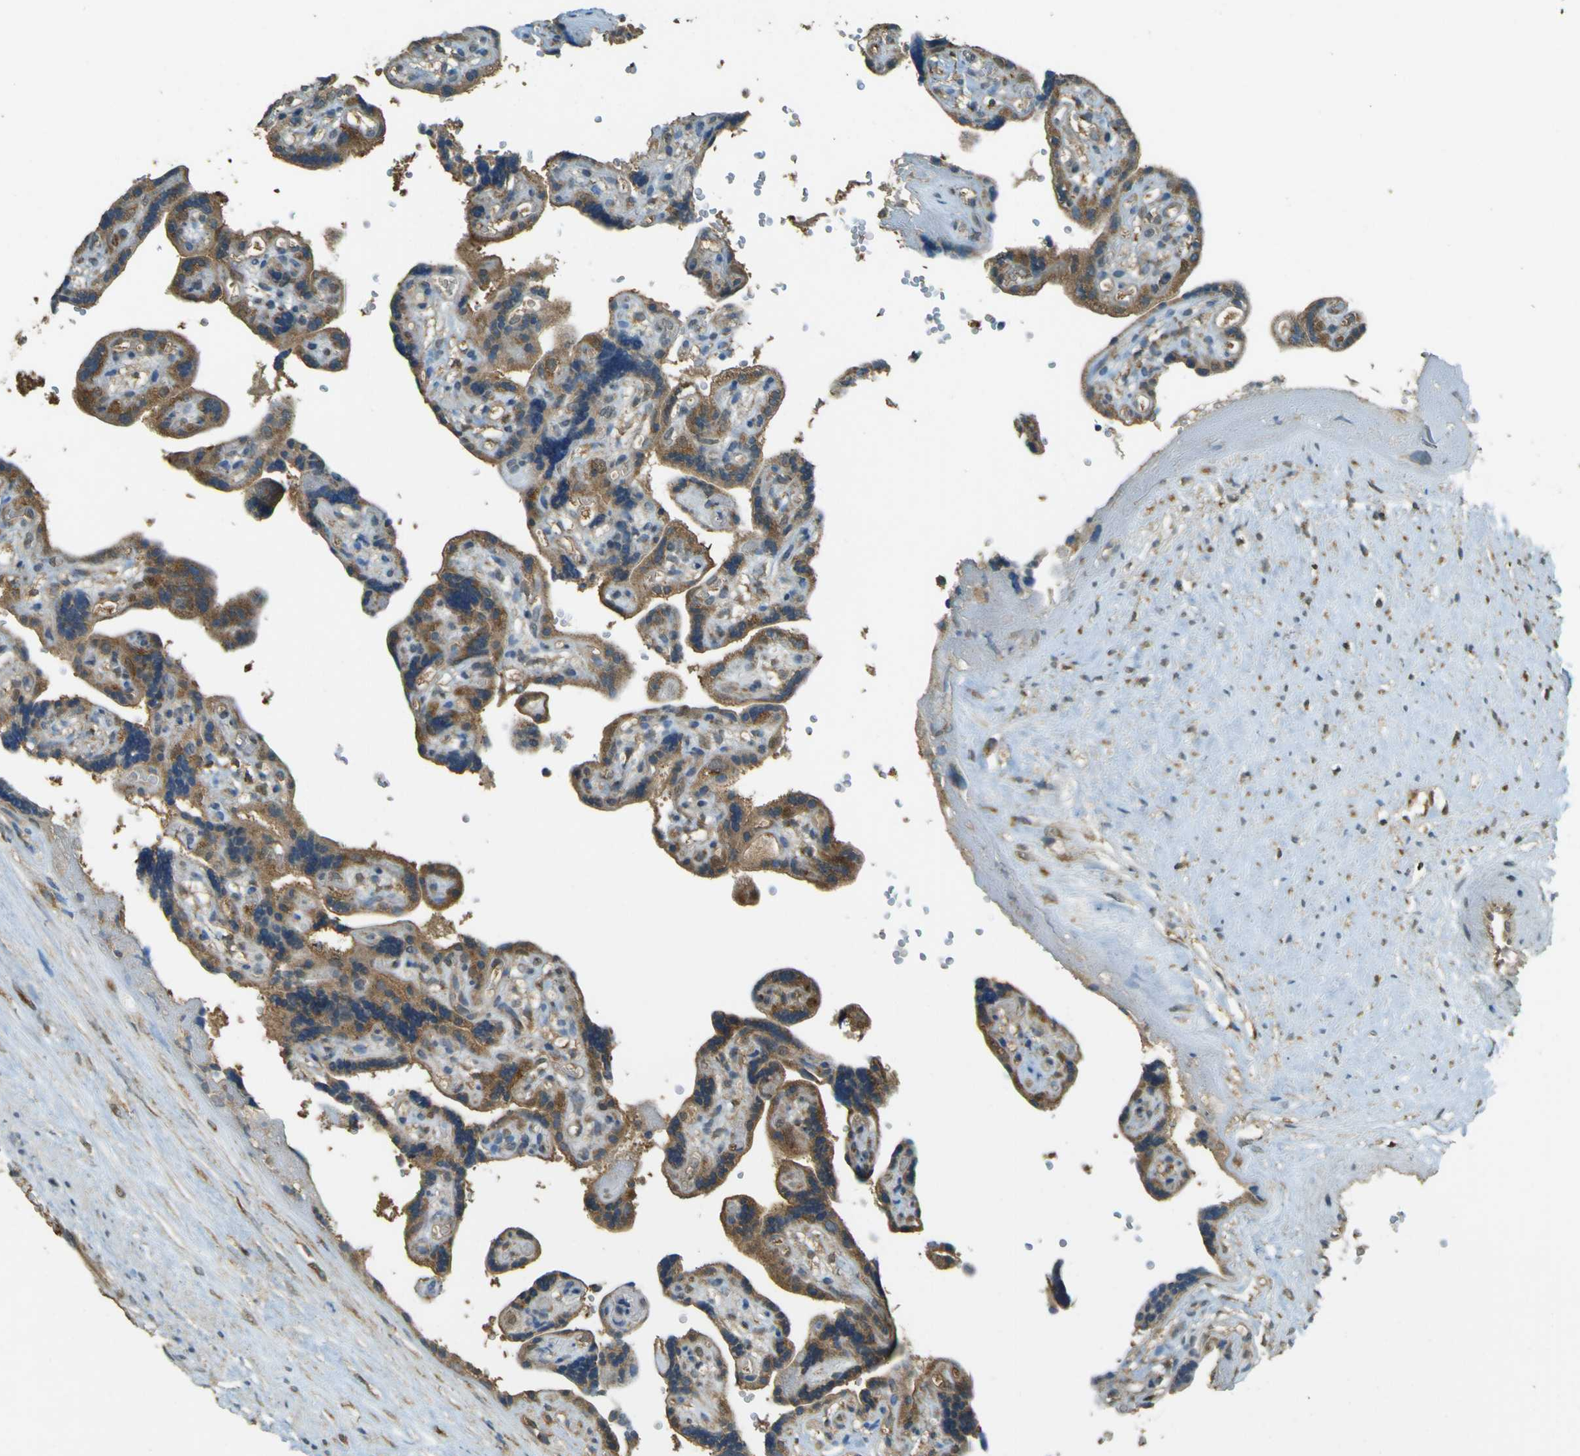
{"staining": {"intensity": "strong", "quantity": ">75%", "location": "cytoplasmic/membranous"}, "tissue": "placenta", "cell_type": "Decidual cells", "image_type": "normal", "snomed": [{"axis": "morphology", "description": "Normal tissue, NOS"}, {"axis": "topography", "description": "Placenta"}], "caption": "The histopathology image demonstrates a brown stain indicating the presence of a protein in the cytoplasmic/membranous of decidual cells in placenta. (DAB IHC, brown staining for protein, blue staining for nuclei).", "gene": "GOLGA1", "patient": {"sex": "female", "age": 30}}